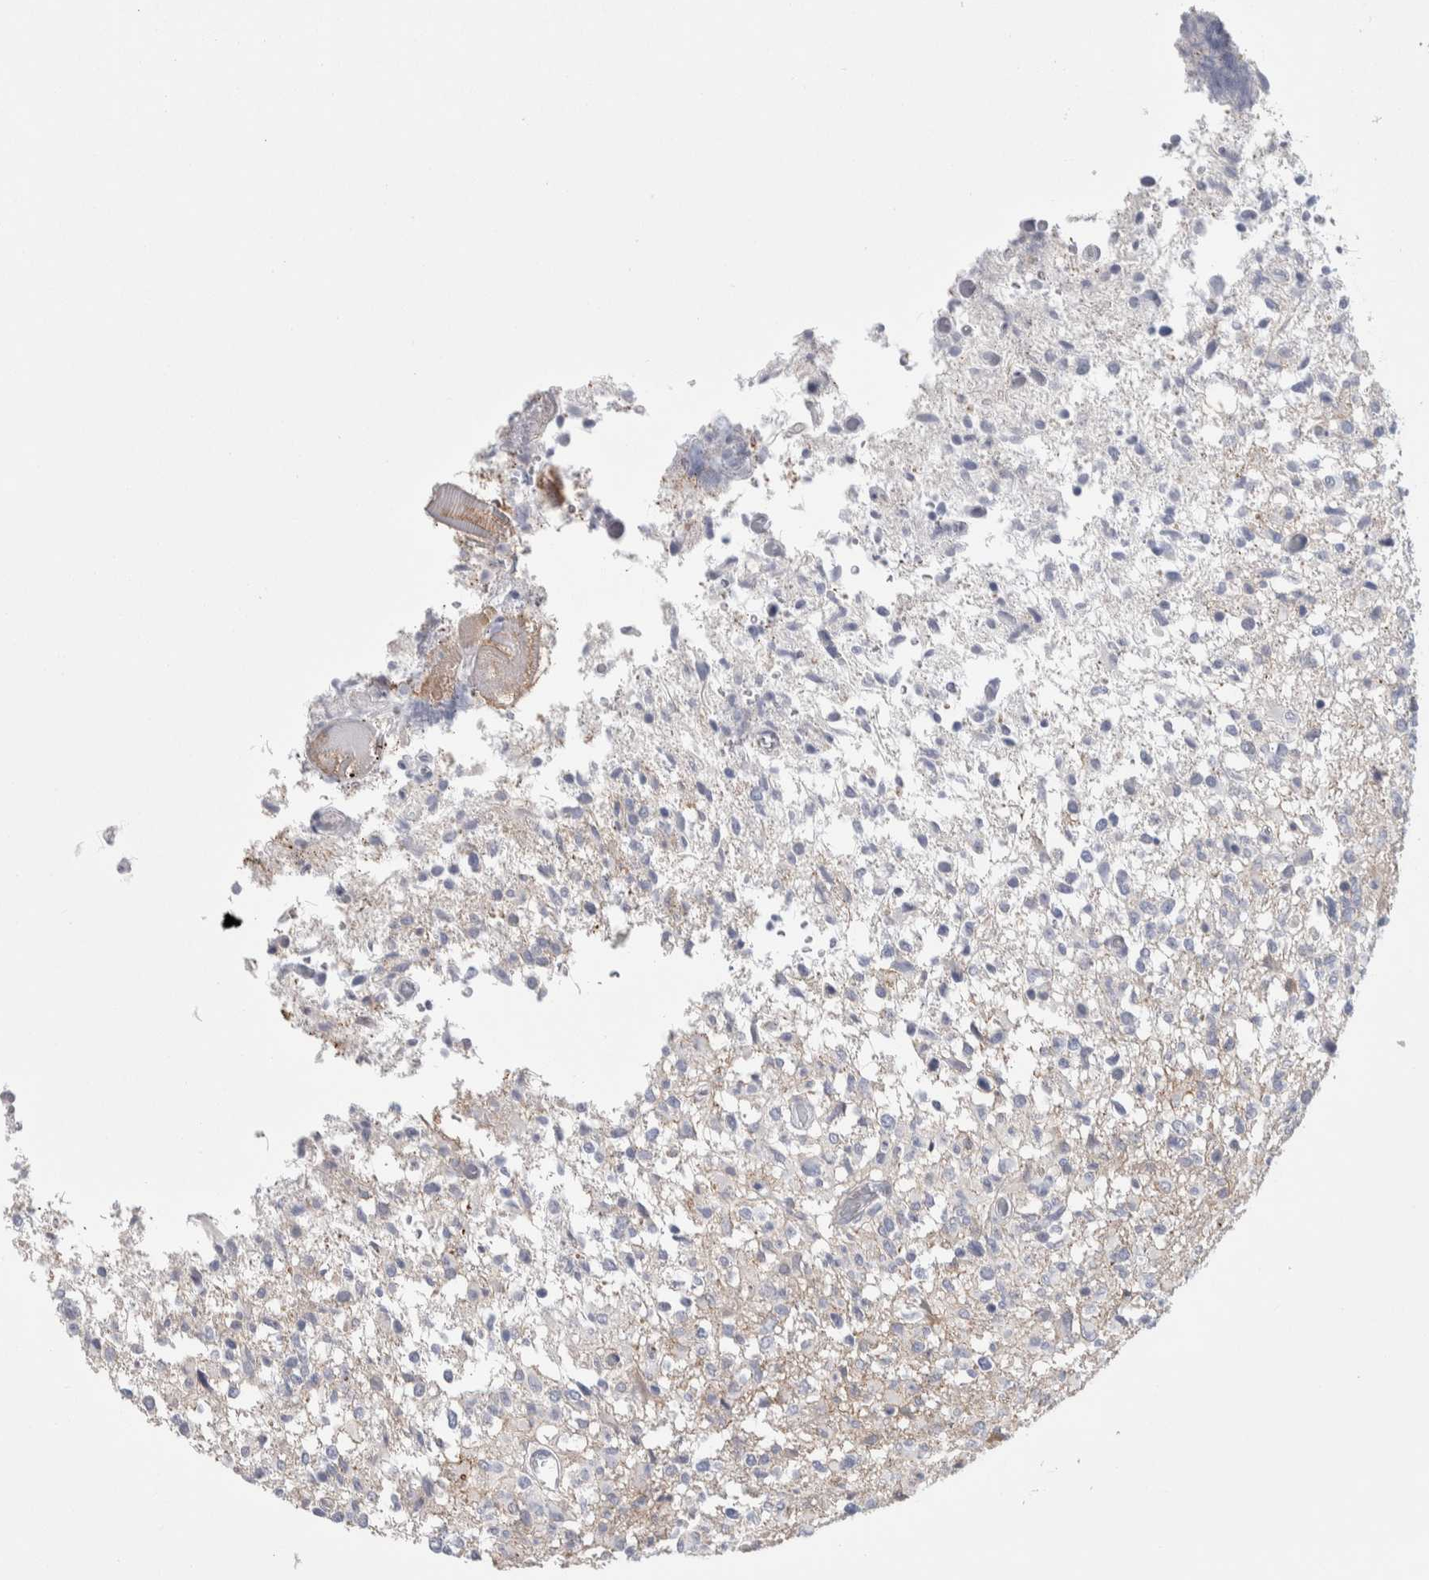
{"staining": {"intensity": "negative", "quantity": "none", "location": "none"}, "tissue": "glioma", "cell_type": "Tumor cells", "image_type": "cancer", "snomed": [{"axis": "morphology", "description": "Glioma, malignant, High grade"}, {"axis": "topography", "description": "Brain"}], "caption": "DAB immunohistochemical staining of human malignant glioma (high-grade) demonstrates no significant positivity in tumor cells.", "gene": "ZNF862", "patient": {"sex": "female", "age": 57}}